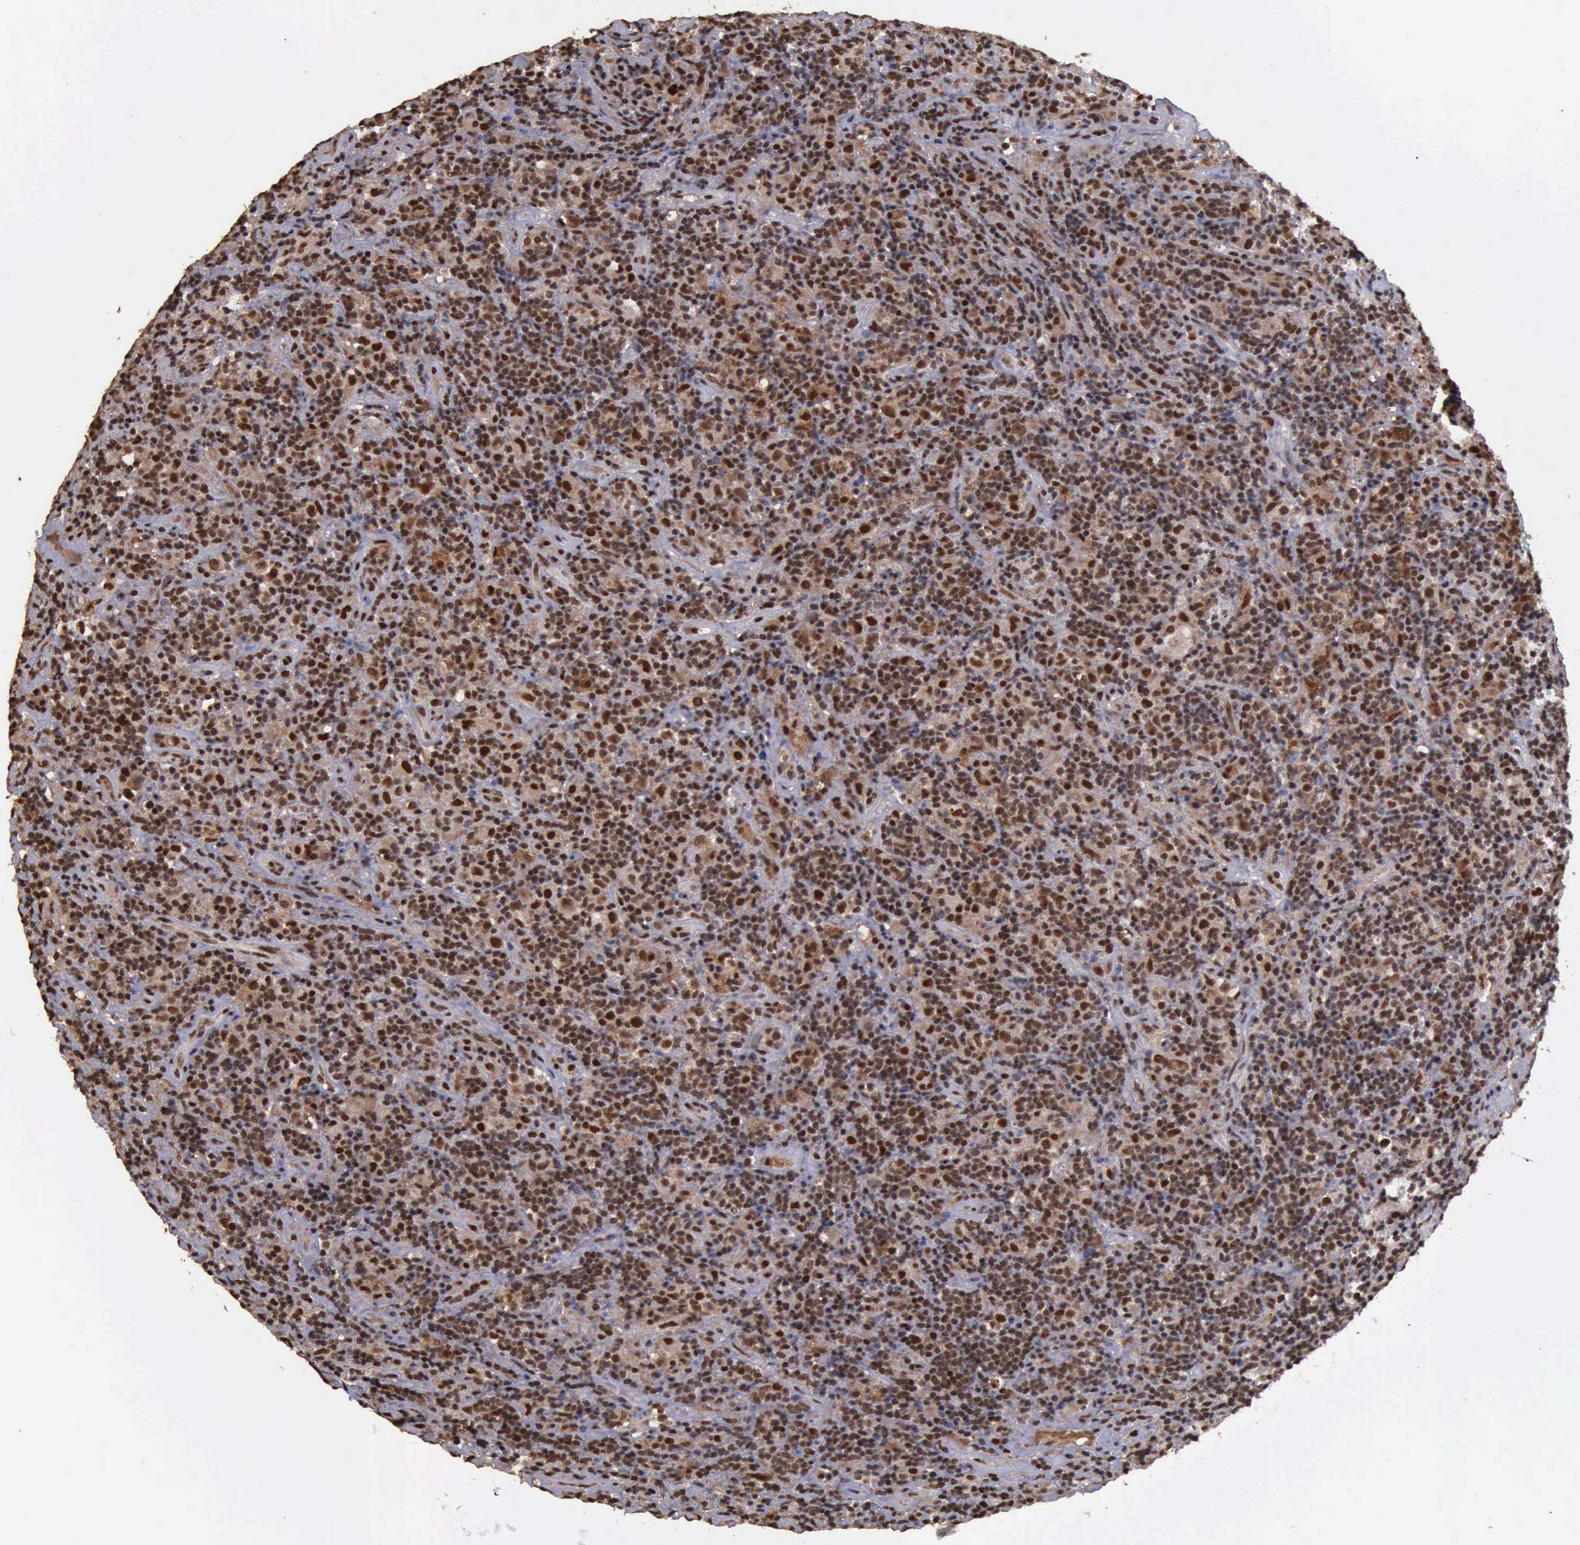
{"staining": {"intensity": "strong", "quantity": ">75%", "location": "cytoplasmic/membranous,nuclear"}, "tissue": "lymphoma", "cell_type": "Tumor cells", "image_type": "cancer", "snomed": [{"axis": "morphology", "description": "Hodgkin's disease, NOS"}, {"axis": "topography", "description": "Lymph node"}], "caption": "IHC of human lymphoma reveals high levels of strong cytoplasmic/membranous and nuclear staining in about >75% of tumor cells.", "gene": "TRMT2A", "patient": {"sex": "male", "age": 46}}